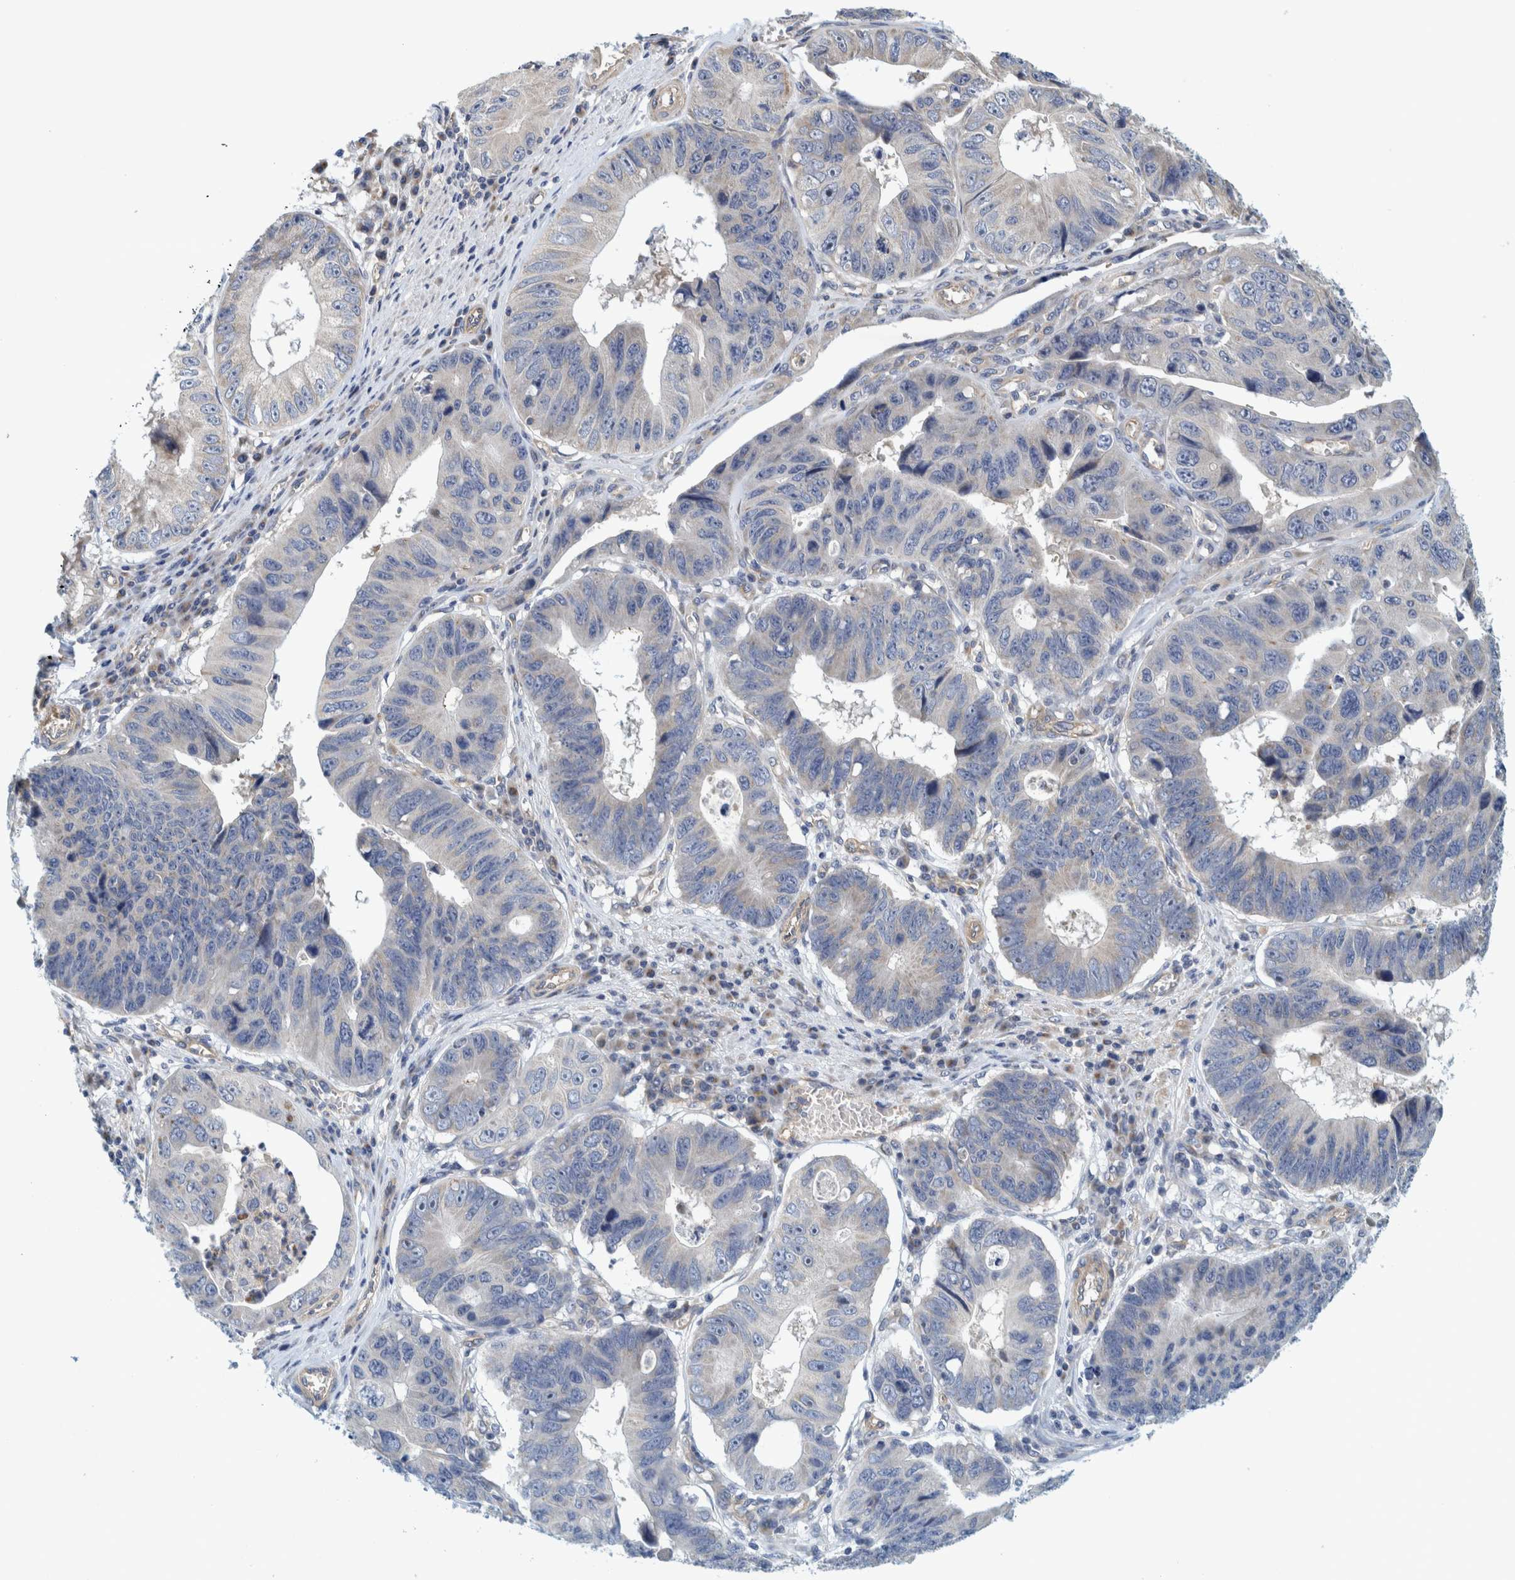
{"staining": {"intensity": "negative", "quantity": "none", "location": "none"}, "tissue": "stomach cancer", "cell_type": "Tumor cells", "image_type": "cancer", "snomed": [{"axis": "morphology", "description": "Adenocarcinoma, NOS"}, {"axis": "topography", "description": "Stomach"}], "caption": "Immunohistochemical staining of adenocarcinoma (stomach) exhibits no significant positivity in tumor cells.", "gene": "ZNF324B", "patient": {"sex": "male", "age": 59}}